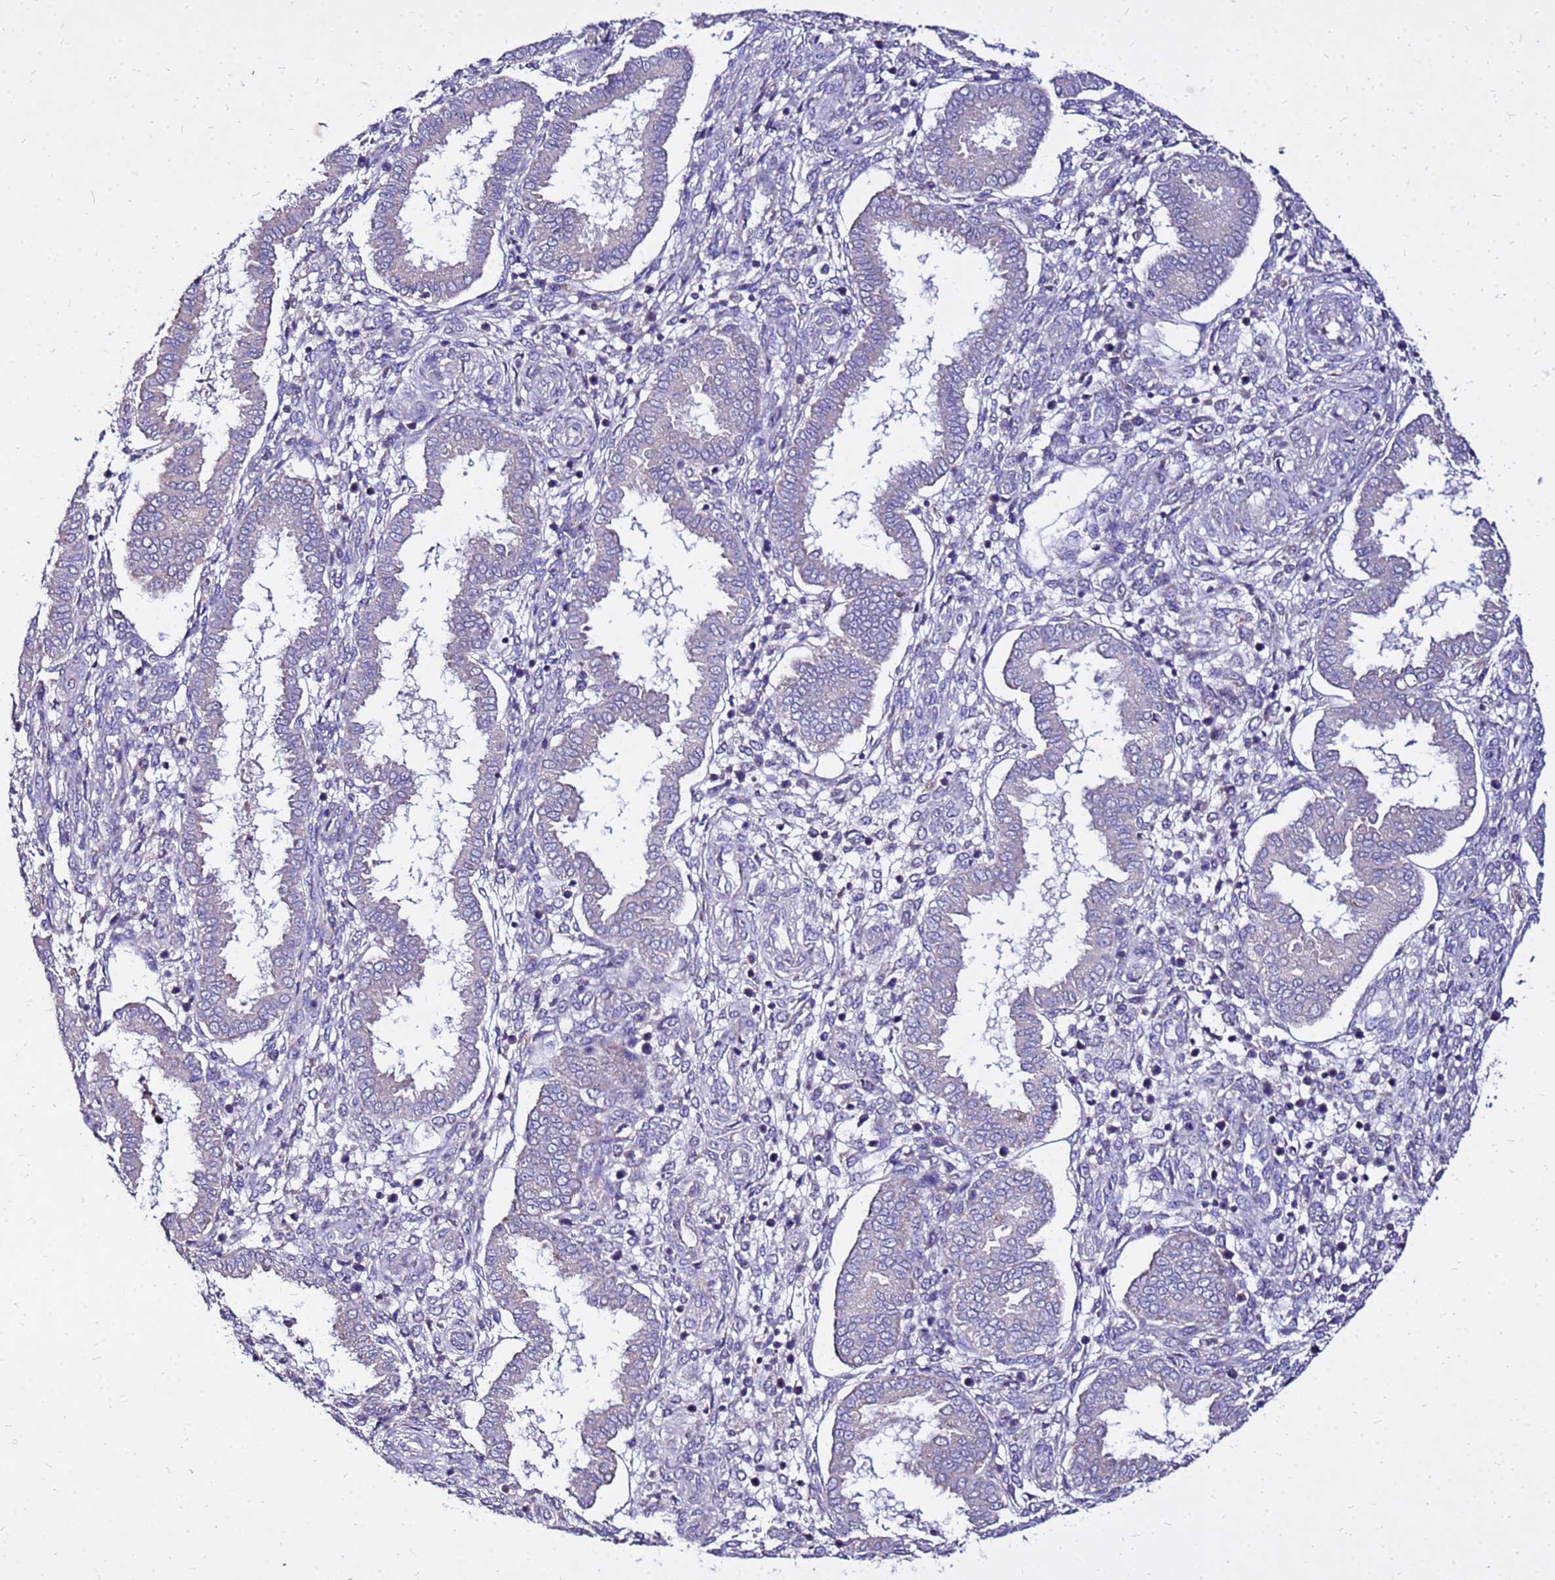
{"staining": {"intensity": "negative", "quantity": "none", "location": "none"}, "tissue": "endometrium", "cell_type": "Cells in endometrial stroma", "image_type": "normal", "snomed": [{"axis": "morphology", "description": "Normal tissue, NOS"}, {"axis": "topography", "description": "Endometrium"}], "caption": "Immunohistochemistry image of normal endometrium stained for a protein (brown), which reveals no expression in cells in endometrial stroma. (DAB (3,3'-diaminobenzidine) immunohistochemistry visualized using brightfield microscopy, high magnification).", "gene": "COX14", "patient": {"sex": "female", "age": 24}}